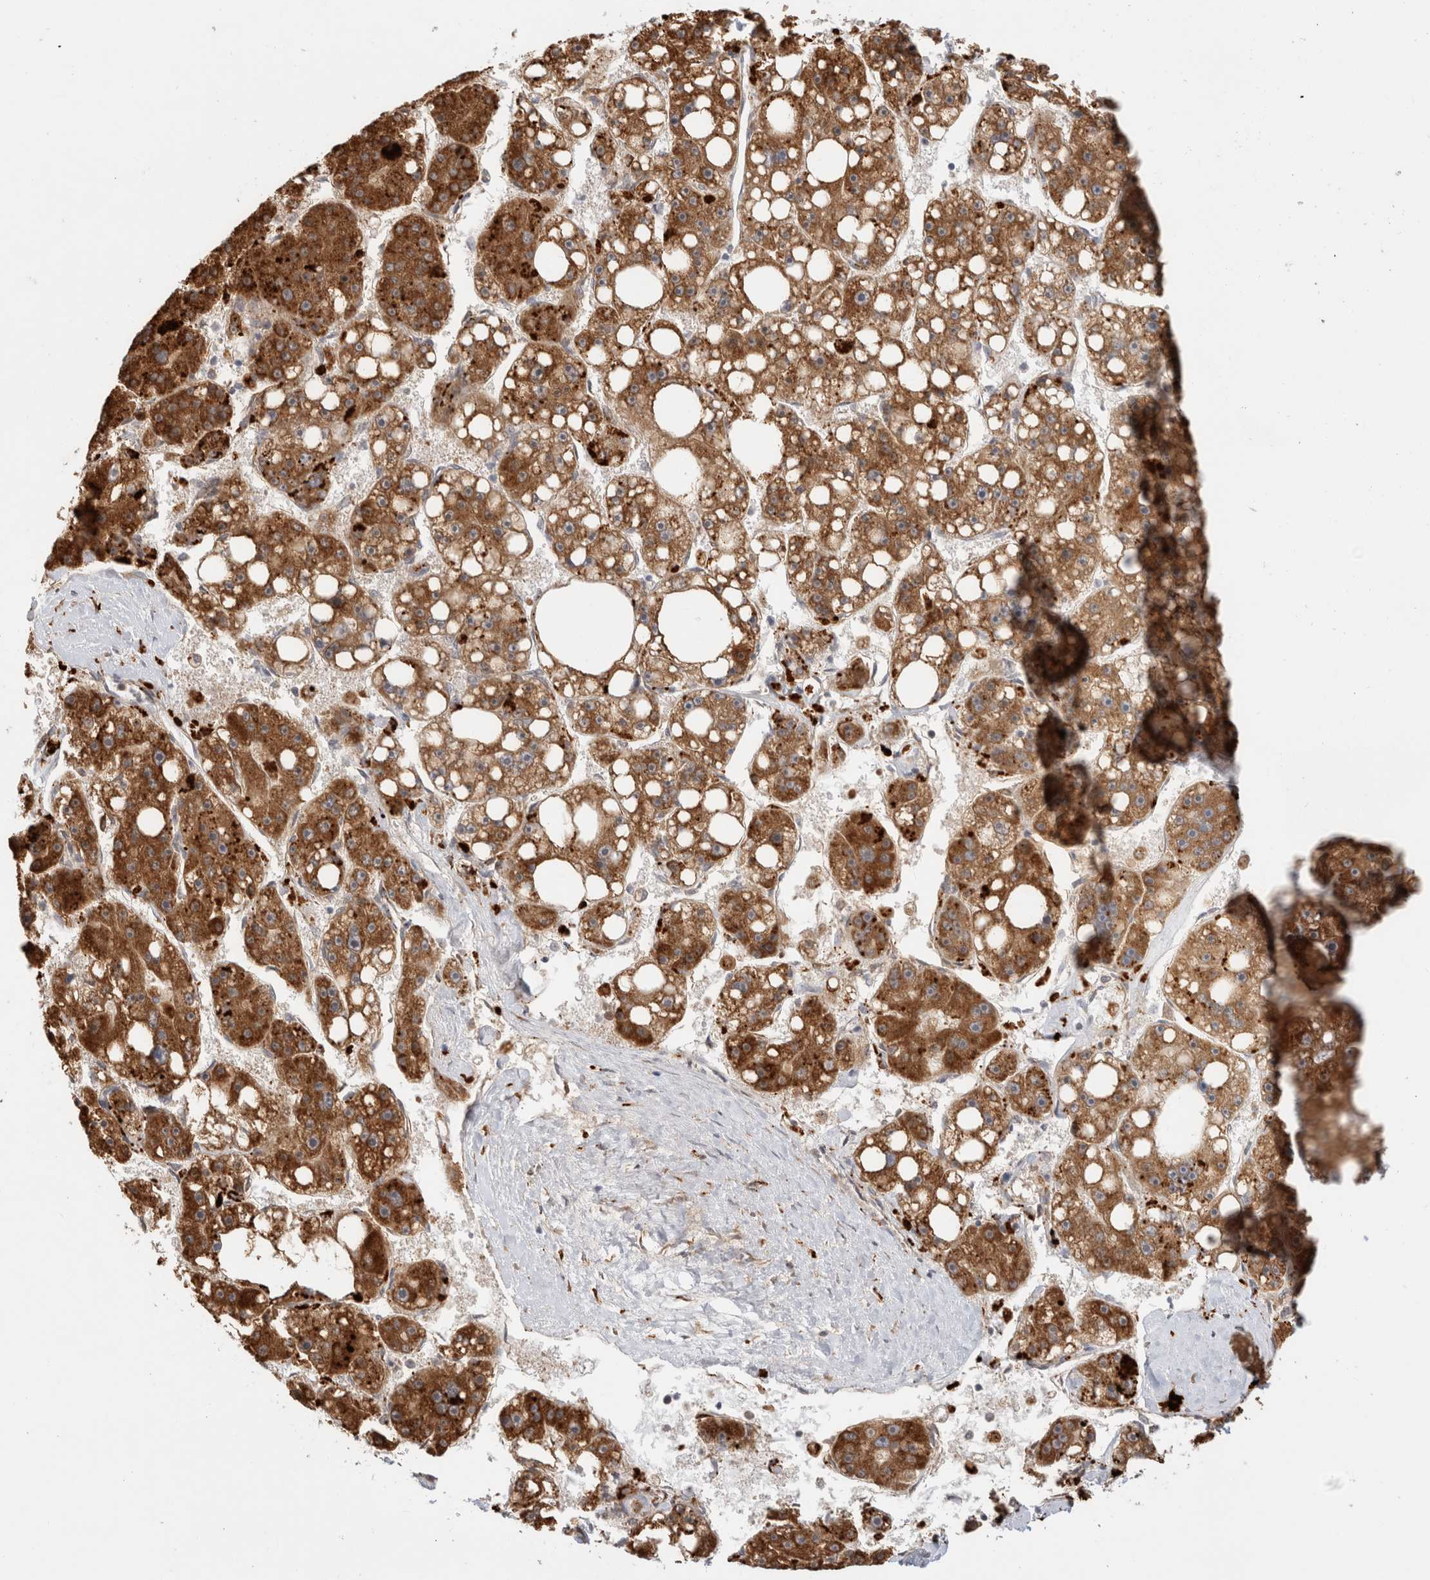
{"staining": {"intensity": "strong", "quantity": ">75%", "location": "cytoplasmic/membranous"}, "tissue": "liver cancer", "cell_type": "Tumor cells", "image_type": "cancer", "snomed": [{"axis": "morphology", "description": "Carcinoma, Hepatocellular, NOS"}, {"axis": "topography", "description": "Liver"}], "caption": "Liver hepatocellular carcinoma was stained to show a protein in brown. There is high levels of strong cytoplasmic/membranous positivity in about >75% of tumor cells.", "gene": "ACTL9", "patient": {"sex": "female", "age": 61}}